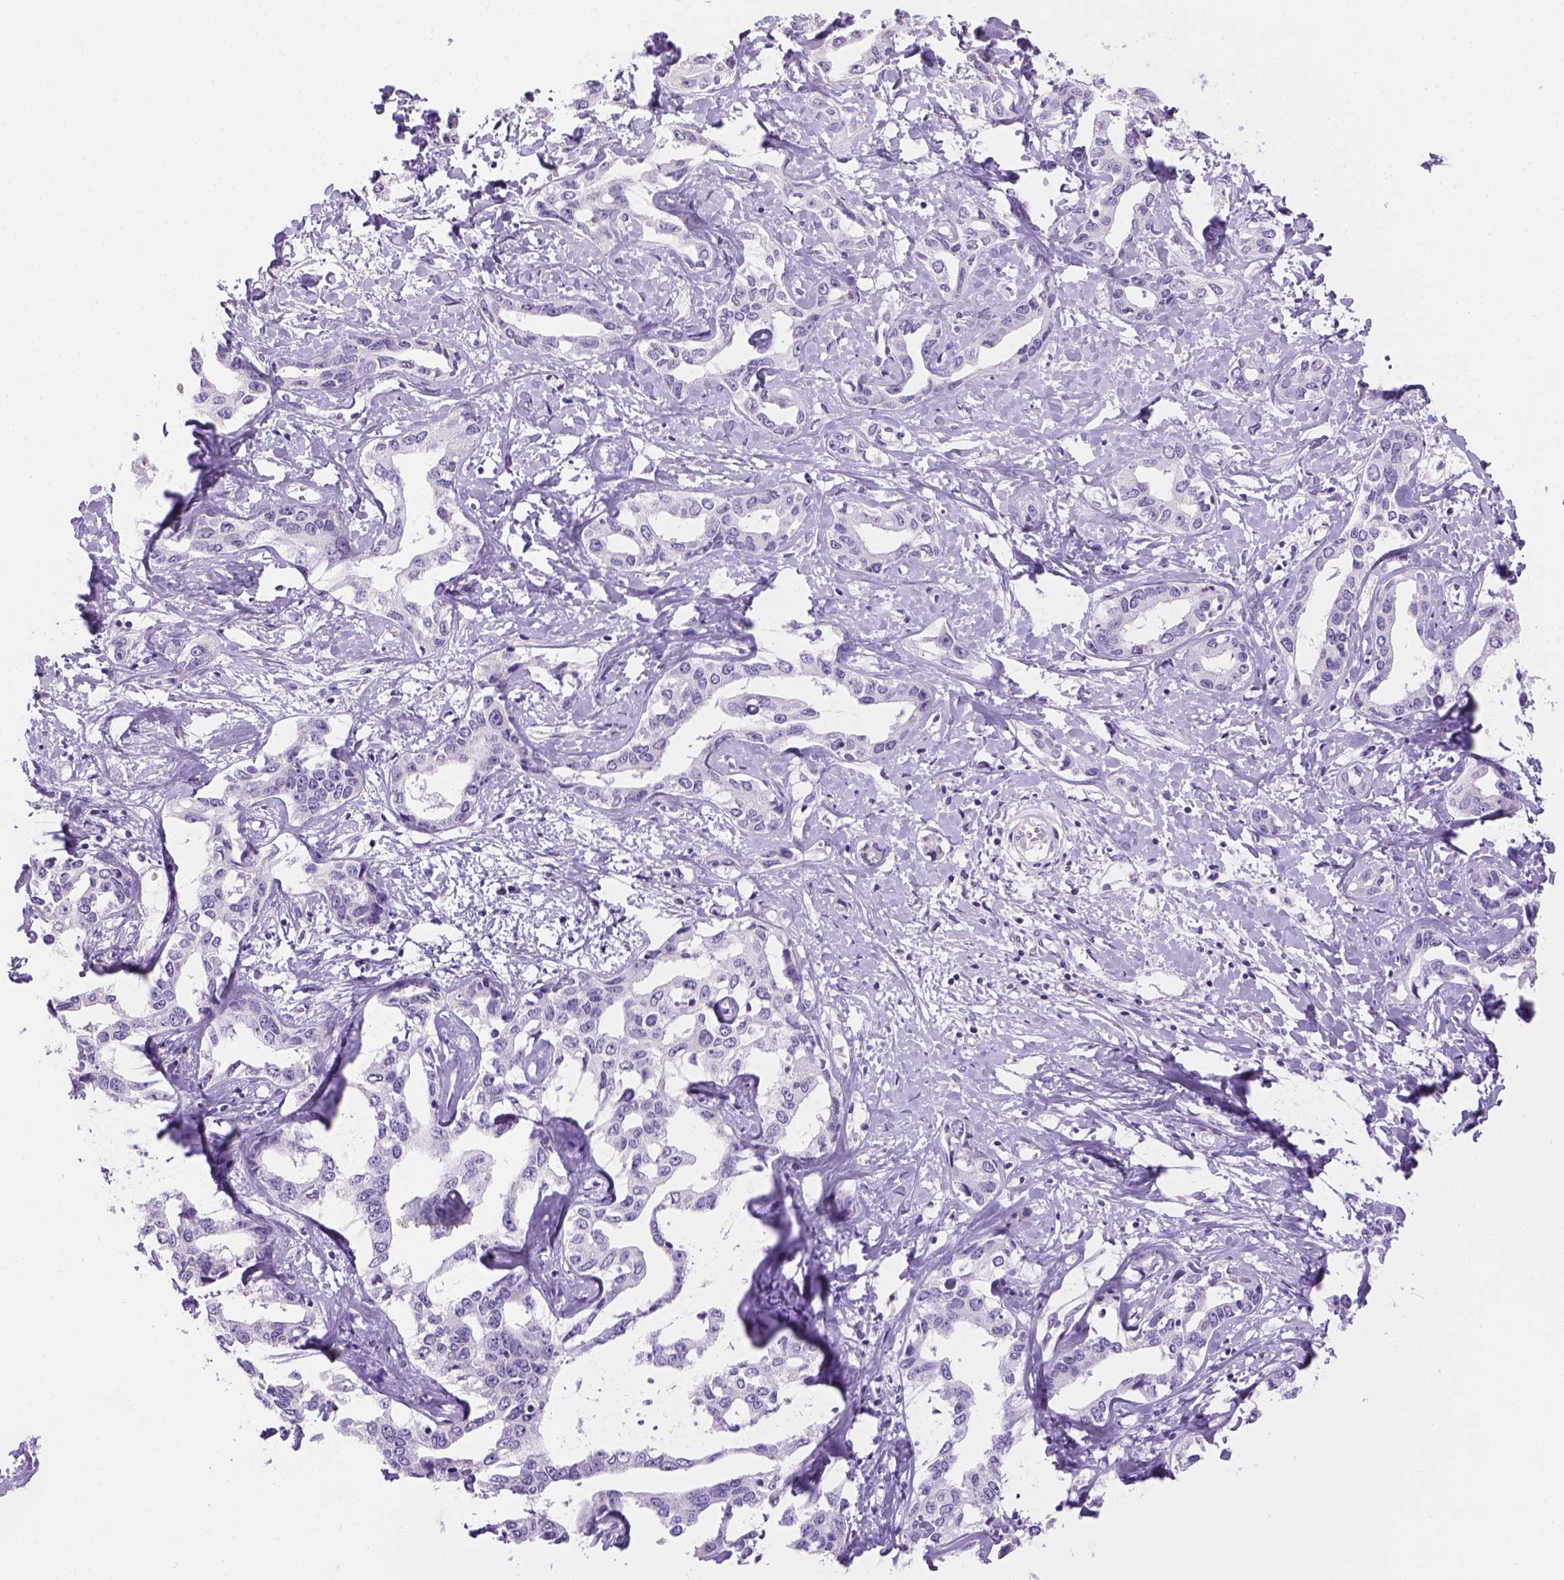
{"staining": {"intensity": "negative", "quantity": "none", "location": "none"}, "tissue": "liver cancer", "cell_type": "Tumor cells", "image_type": "cancer", "snomed": [{"axis": "morphology", "description": "Cholangiocarcinoma"}, {"axis": "topography", "description": "Liver"}], "caption": "Immunohistochemical staining of human liver cancer demonstrates no significant staining in tumor cells. Nuclei are stained in blue.", "gene": "TMEM38A", "patient": {"sex": "male", "age": 59}}